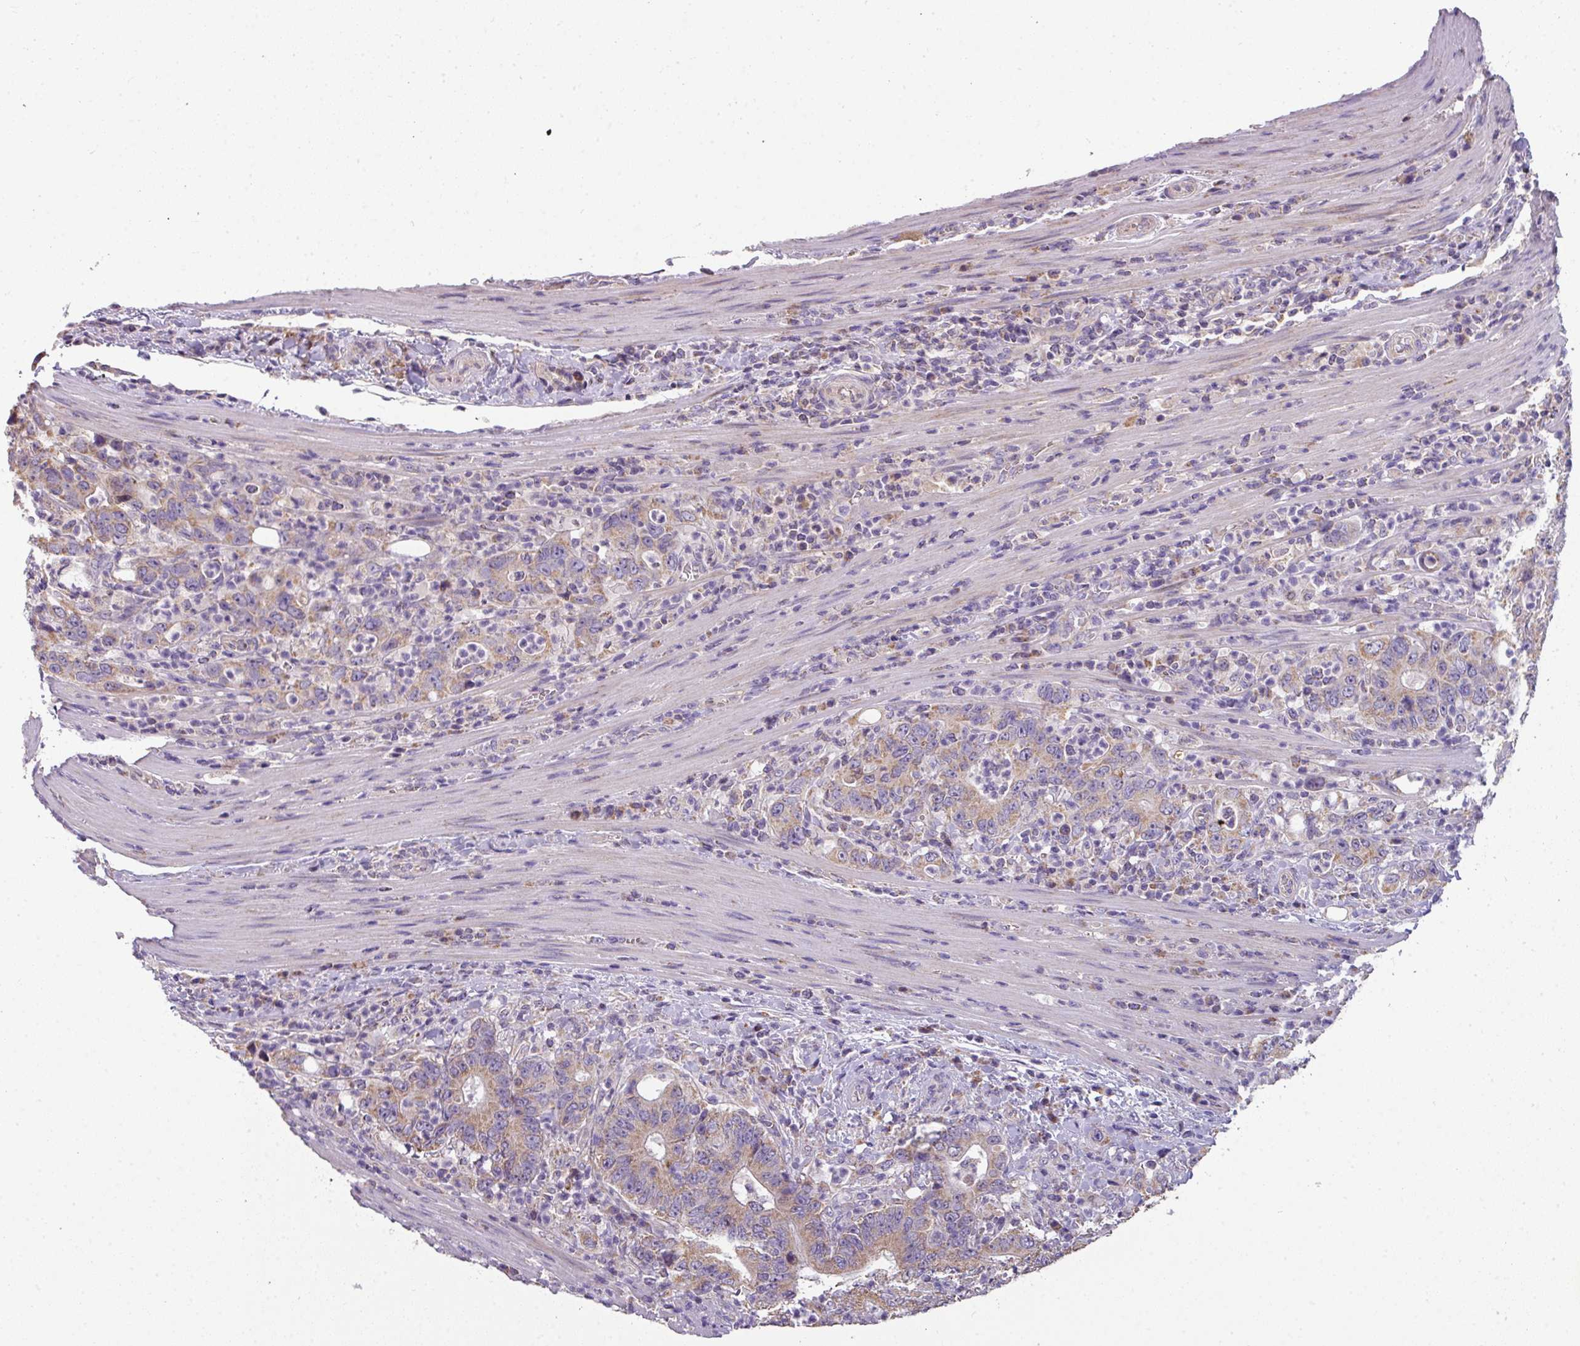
{"staining": {"intensity": "moderate", "quantity": ">75%", "location": "cytoplasmic/membranous"}, "tissue": "colorectal cancer", "cell_type": "Tumor cells", "image_type": "cancer", "snomed": [{"axis": "morphology", "description": "Adenocarcinoma, NOS"}, {"axis": "topography", "description": "Colon"}], "caption": "A brown stain labels moderate cytoplasmic/membranous expression of a protein in human colorectal cancer tumor cells.", "gene": "PALS2", "patient": {"sex": "female", "age": 75}}